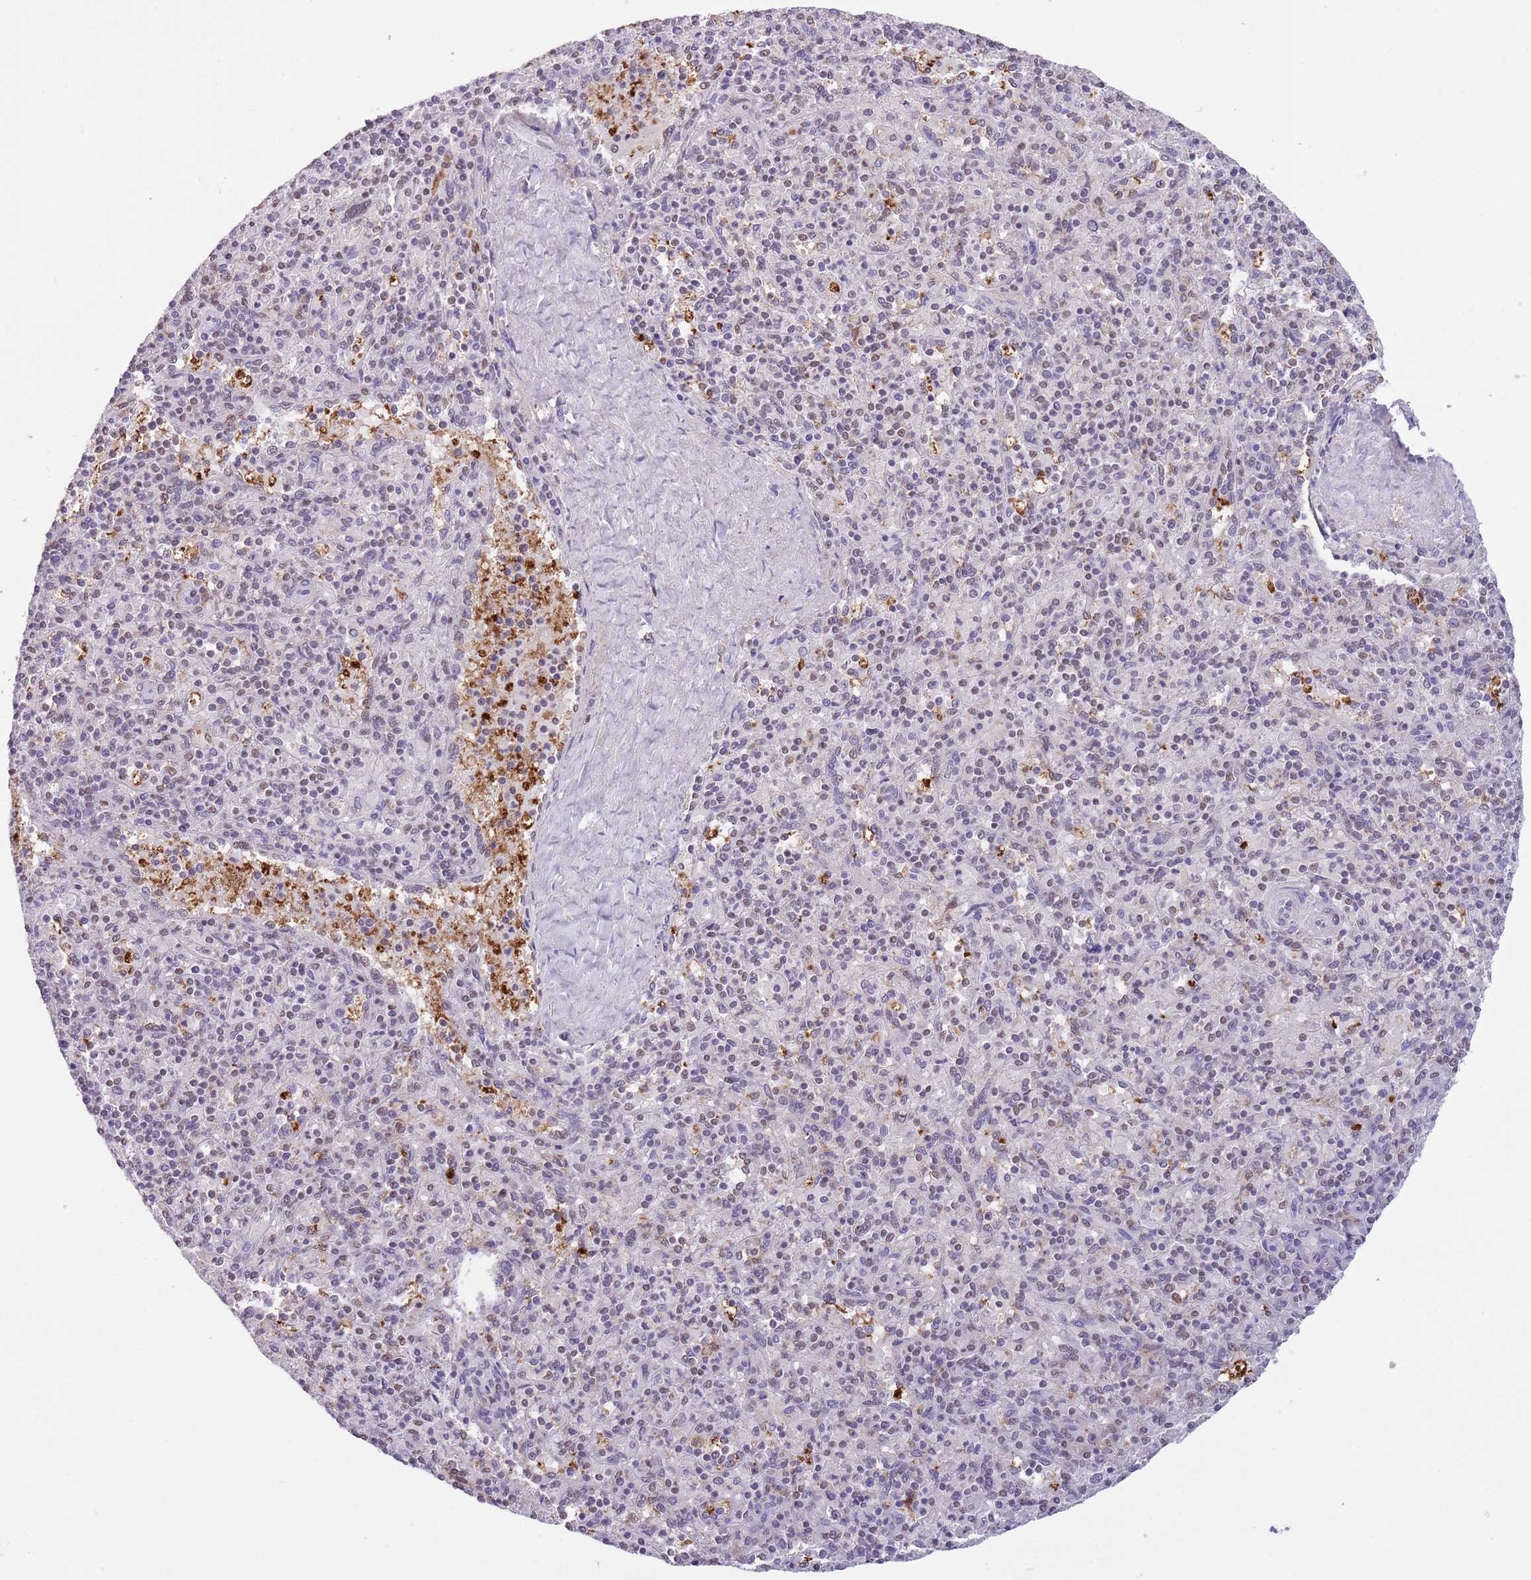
{"staining": {"intensity": "weak", "quantity": "25%-75%", "location": "cytoplasmic/membranous"}, "tissue": "spleen", "cell_type": "Cells in red pulp", "image_type": "normal", "snomed": [{"axis": "morphology", "description": "Normal tissue, NOS"}, {"axis": "topography", "description": "Spleen"}], "caption": "Normal spleen was stained to show a protein in brown. There is low levels of weak cytoplasmic/membranous staining in about 25%-75% of cells in red pulp.", "gene": "TRIM32", "patient": {"sex": "male", "age": 82}}